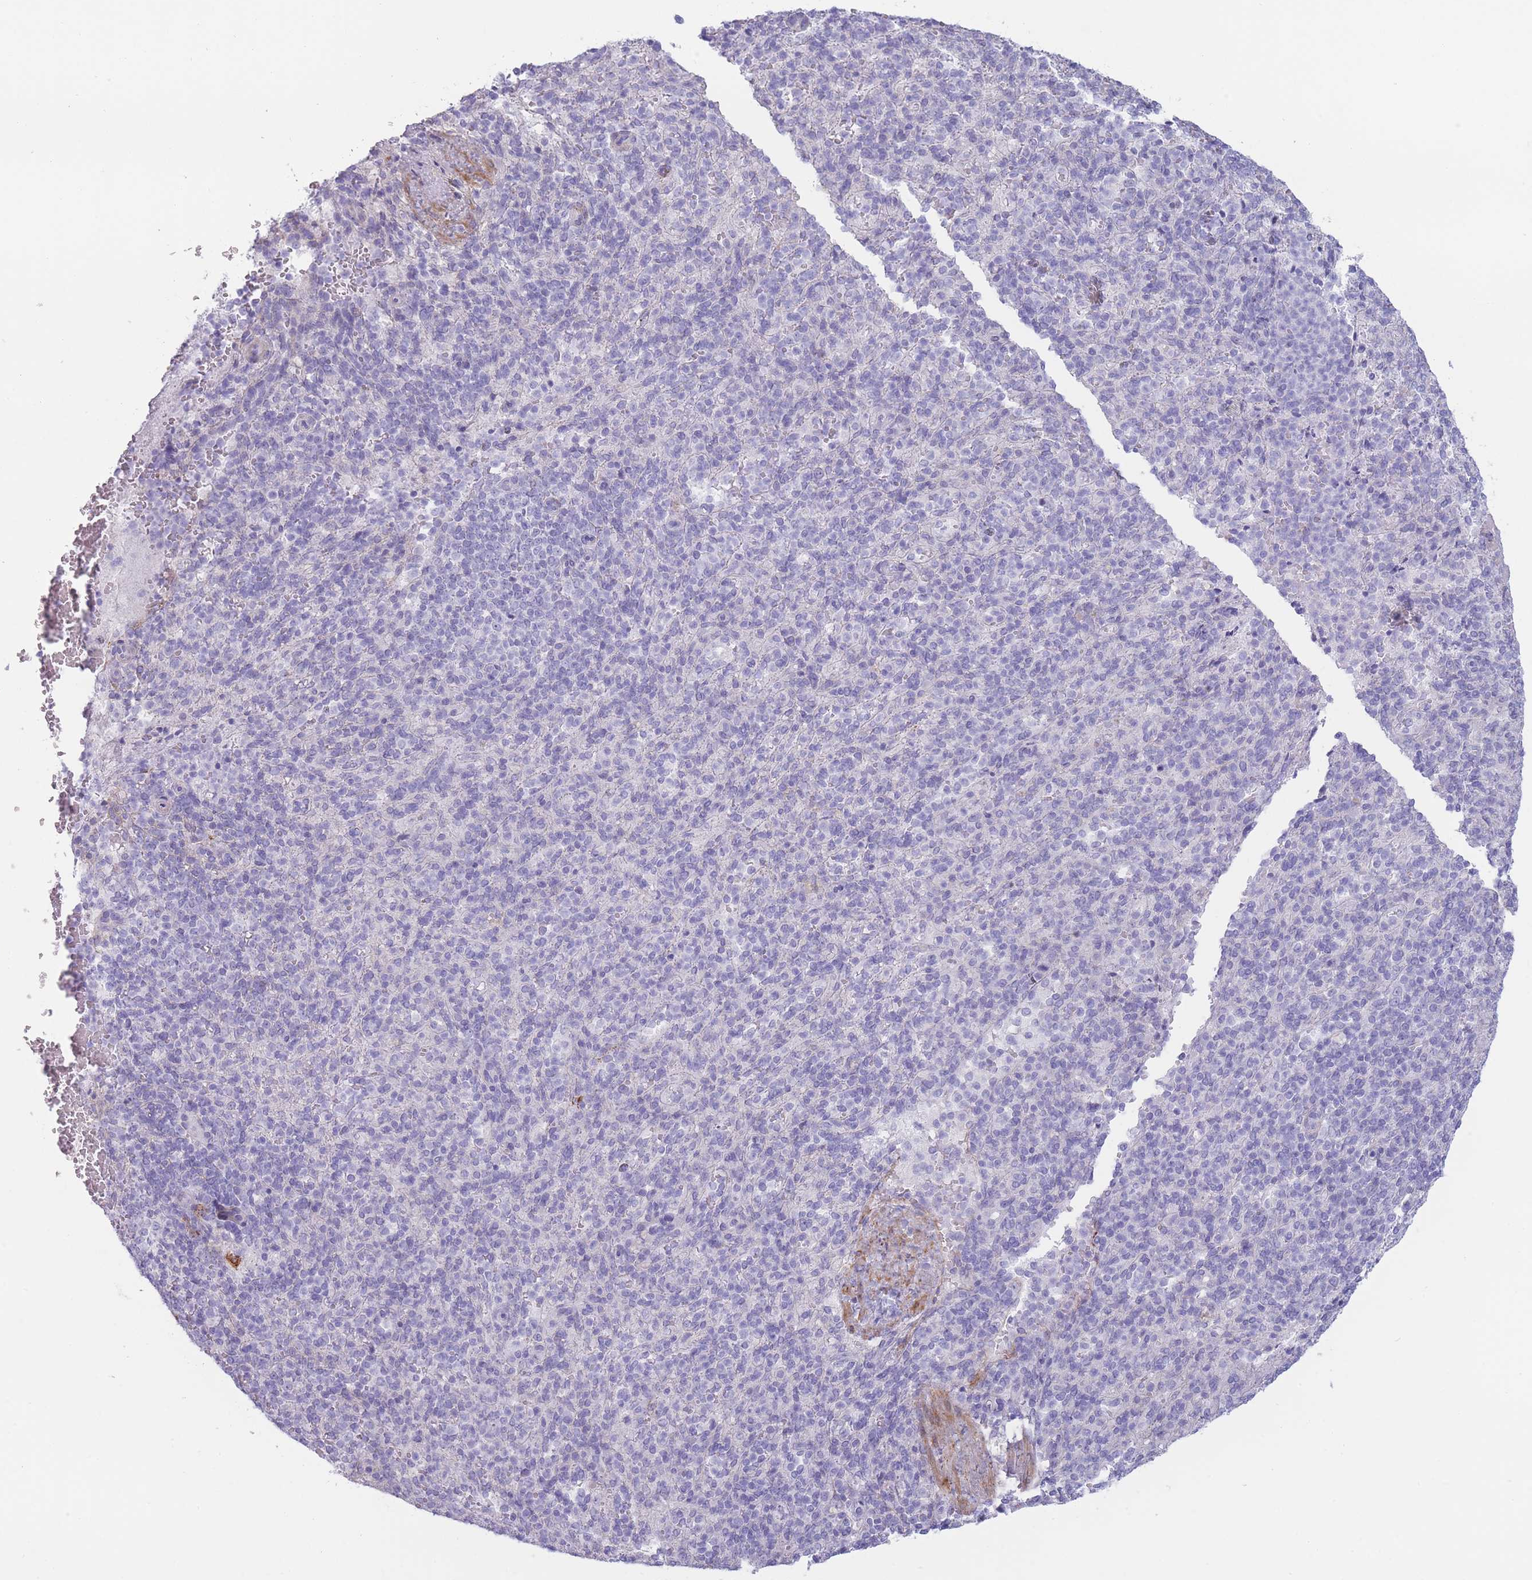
{"staining": {"intensity": "negative", "quantity": "none", "location": "none"}, "tissue": "spleen", "cell_type": "Cells in red pulp", "image_type": "normal", "snomed": [{"axis": "morphology", "description": "Normal tissue, NOS"}, {"axis": "topography", "description": "Spleen"}], "caption": "The IHC histopathology image has no significant positivity in cells in red pulp of spleen.", "gene": "UTP14A", "patient": {"sex": "female", "age": 74}}